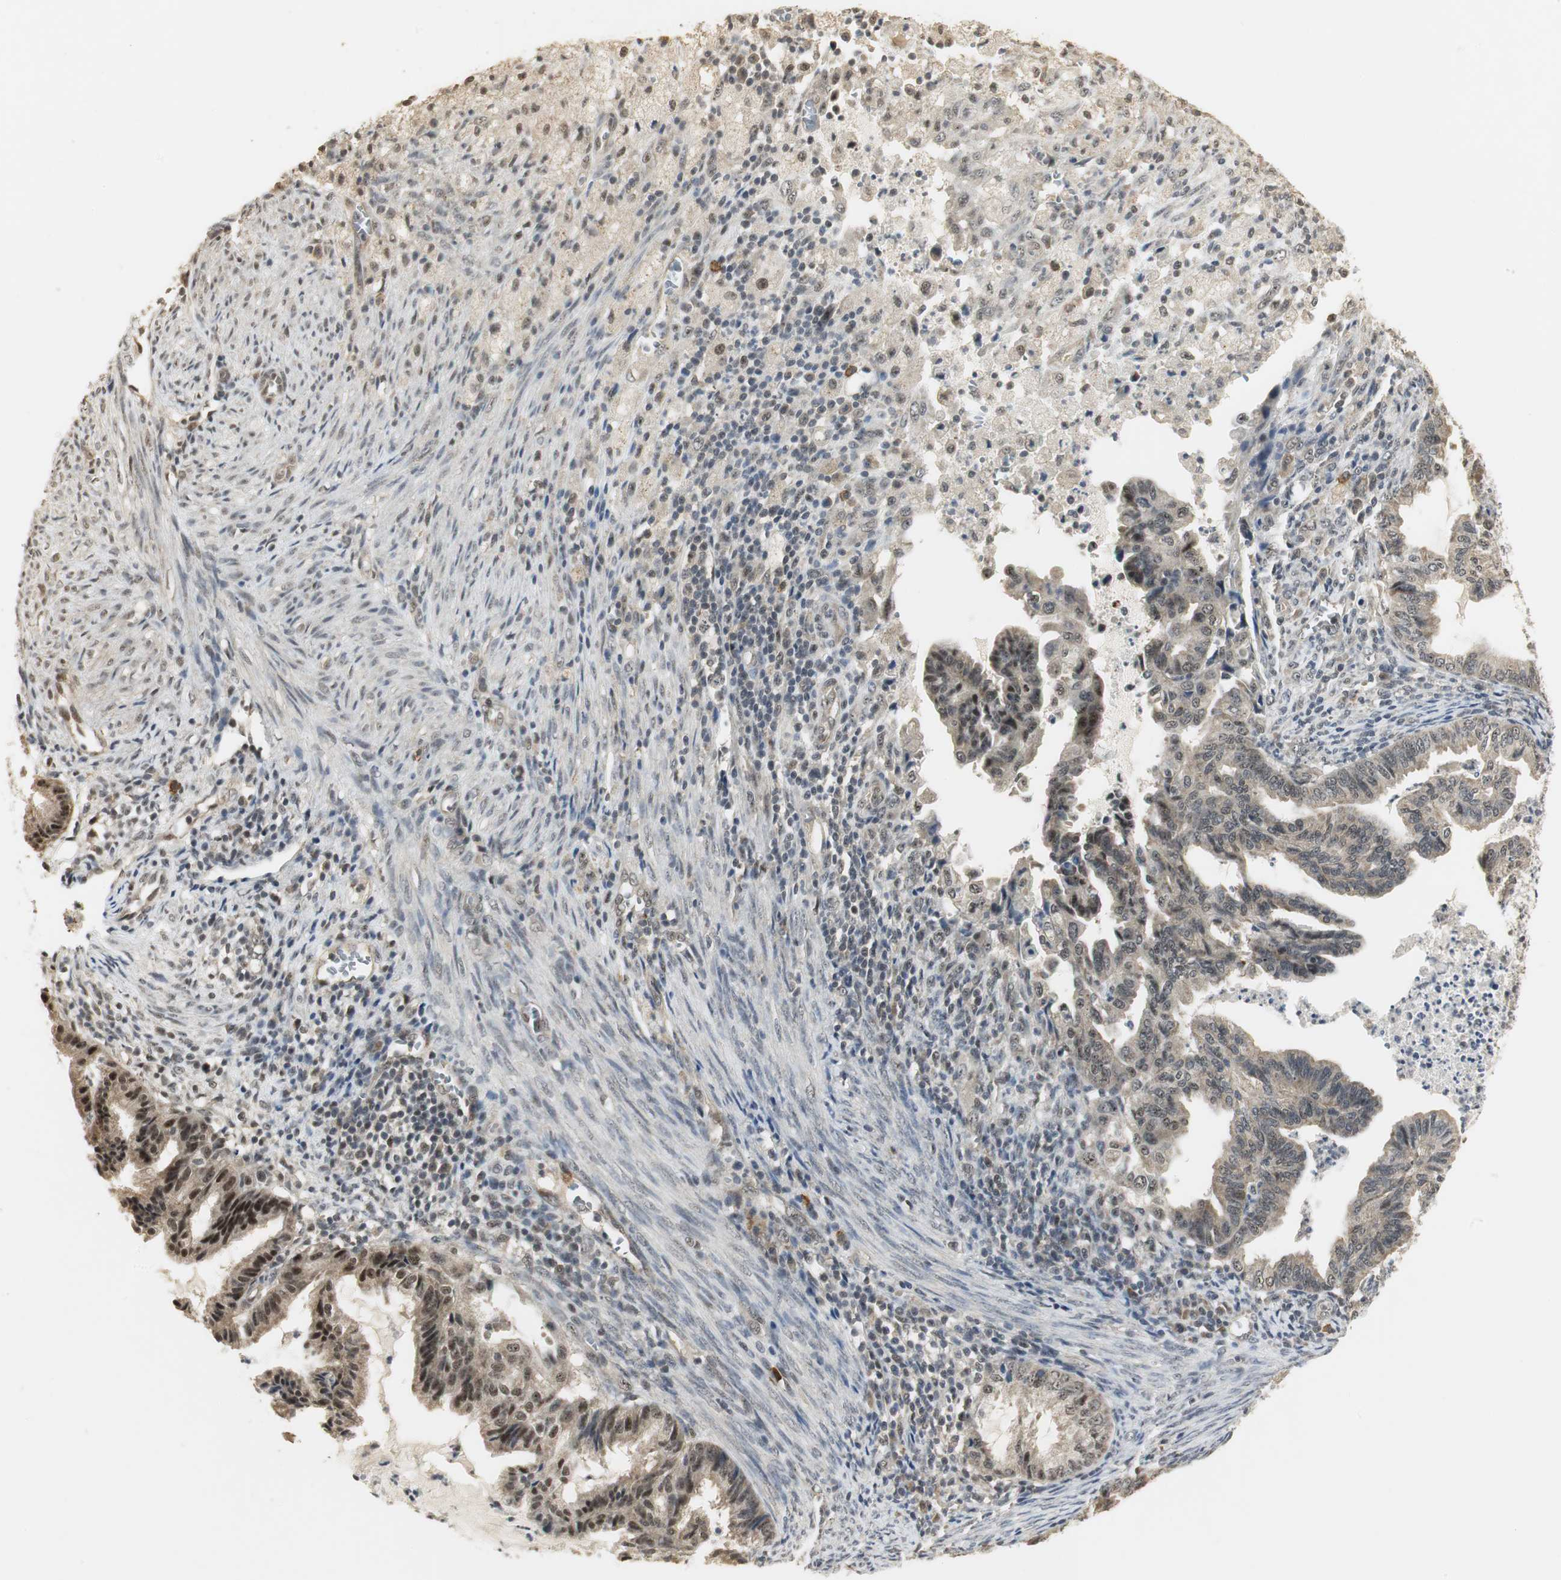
{"staining": {"intensity": "moderate", "quantity": "<25%", "location": "nuclear"}, "tissue": "cervical cancer", "cell_type": "Tumor cells", "image_type": "cancer", "snomed": [{"axis": "morphology", "description": "Normal tissue, NOS"}, {"axis": "morphology", "description": "Adenocarcinoma, NOS"}, {"axis": "topography", "description": "Cervix"}, {"axis": "topography", "description": "Endometrium"}], "caption": "About <25% of tumor cells in cervical cancer (adenocarcinoma) demonstrate moderate nuclear protein staining as visualized by brown immunohistochemical staining.", "gene": "ELOA", "patient": {"sex": "female", "age": 86}}